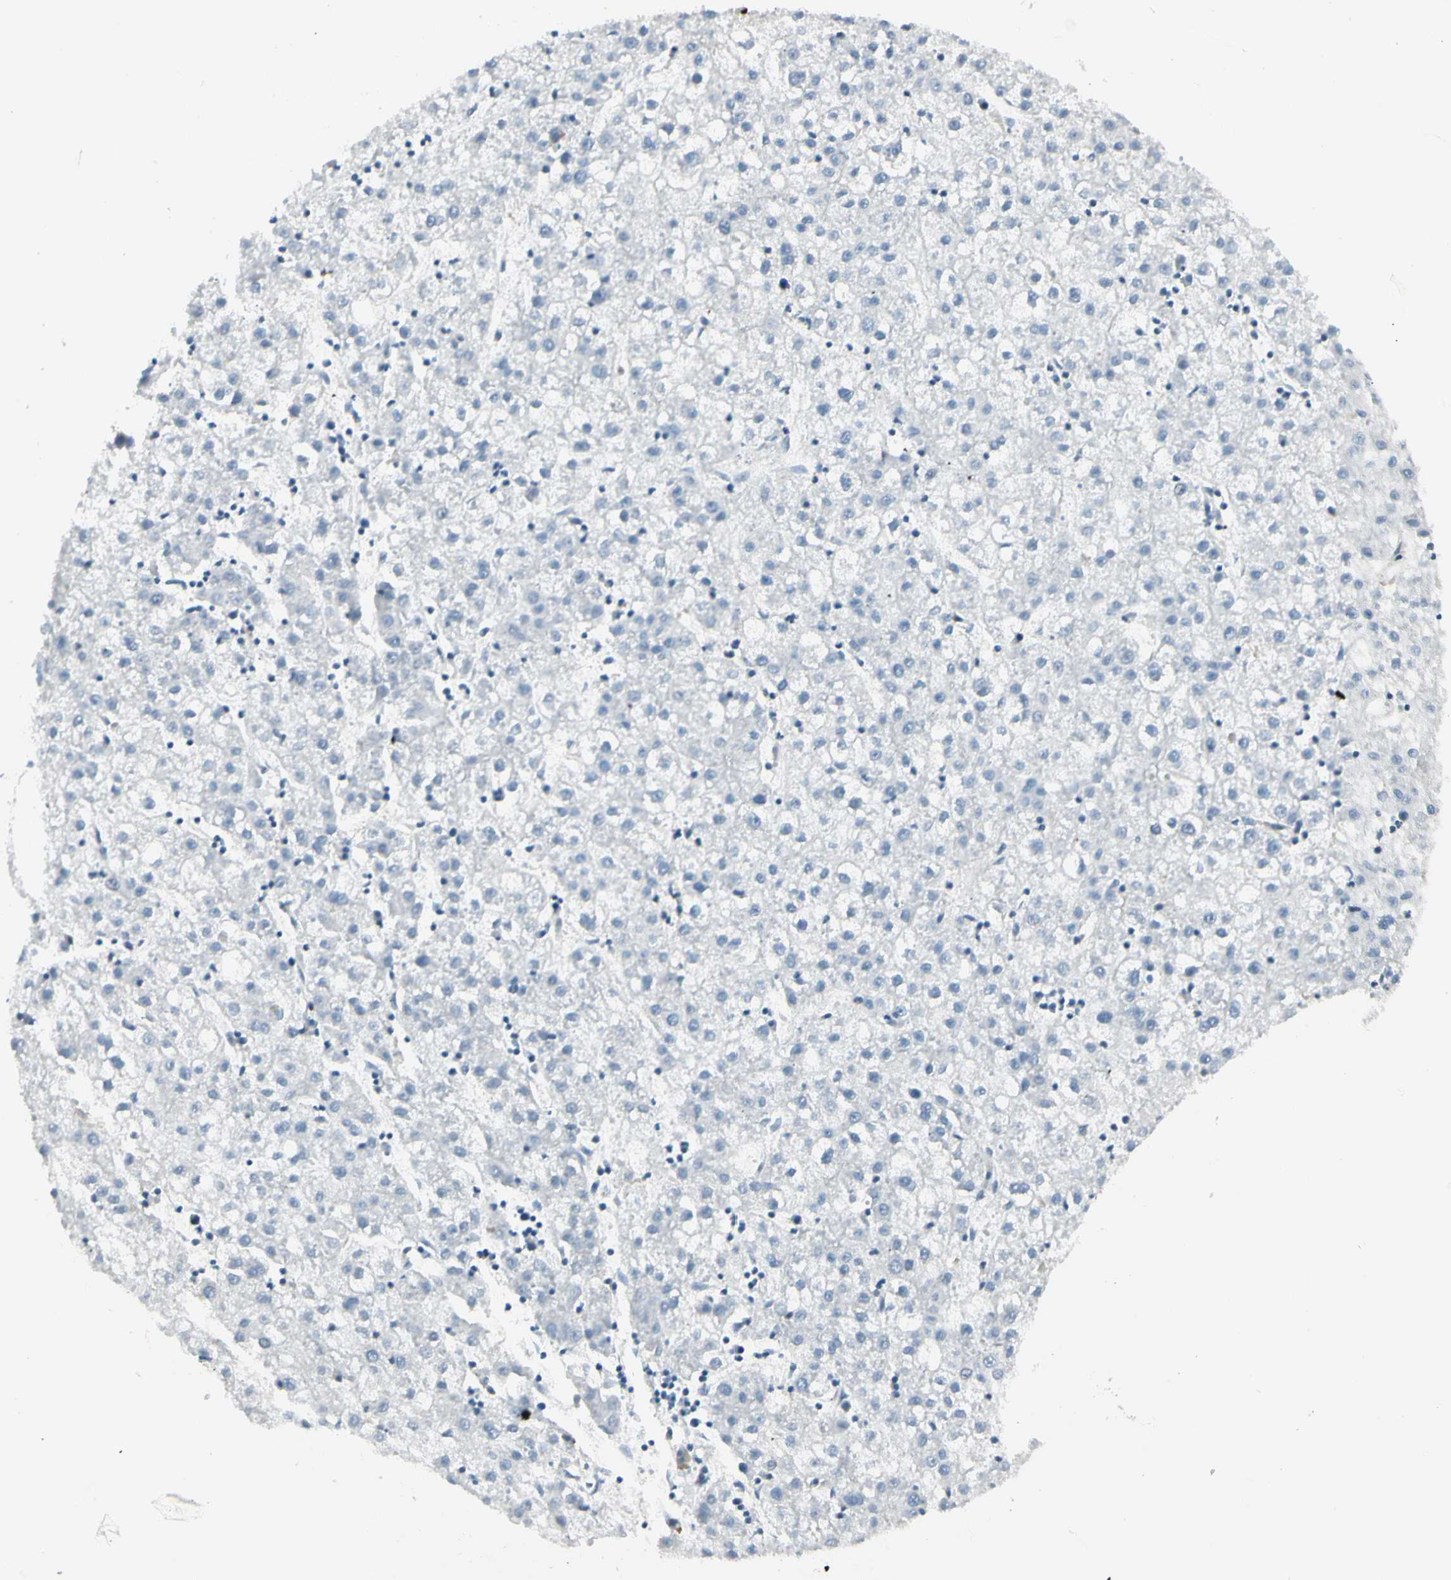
{"staining": {"intensity": "negative", "quantity": "none", "location": "none"}, "tissue": "liver cancer", "cell_type": "Tumor cells", "image_type": "cancer", "snomed": [{"axis": "morphology", "description": "Carcinoma, Hepatocellular, NOS"}, {"axis": "topography", "description": "Liver"}], "caption": "Immunohistochemical staining of human liver hepatocellular carcinoma reveals no significant expression in tumor cells. Nuclei are stained in blue.", "gene": "AGFG1", "patient": {"sex": "male", "age": 72}}